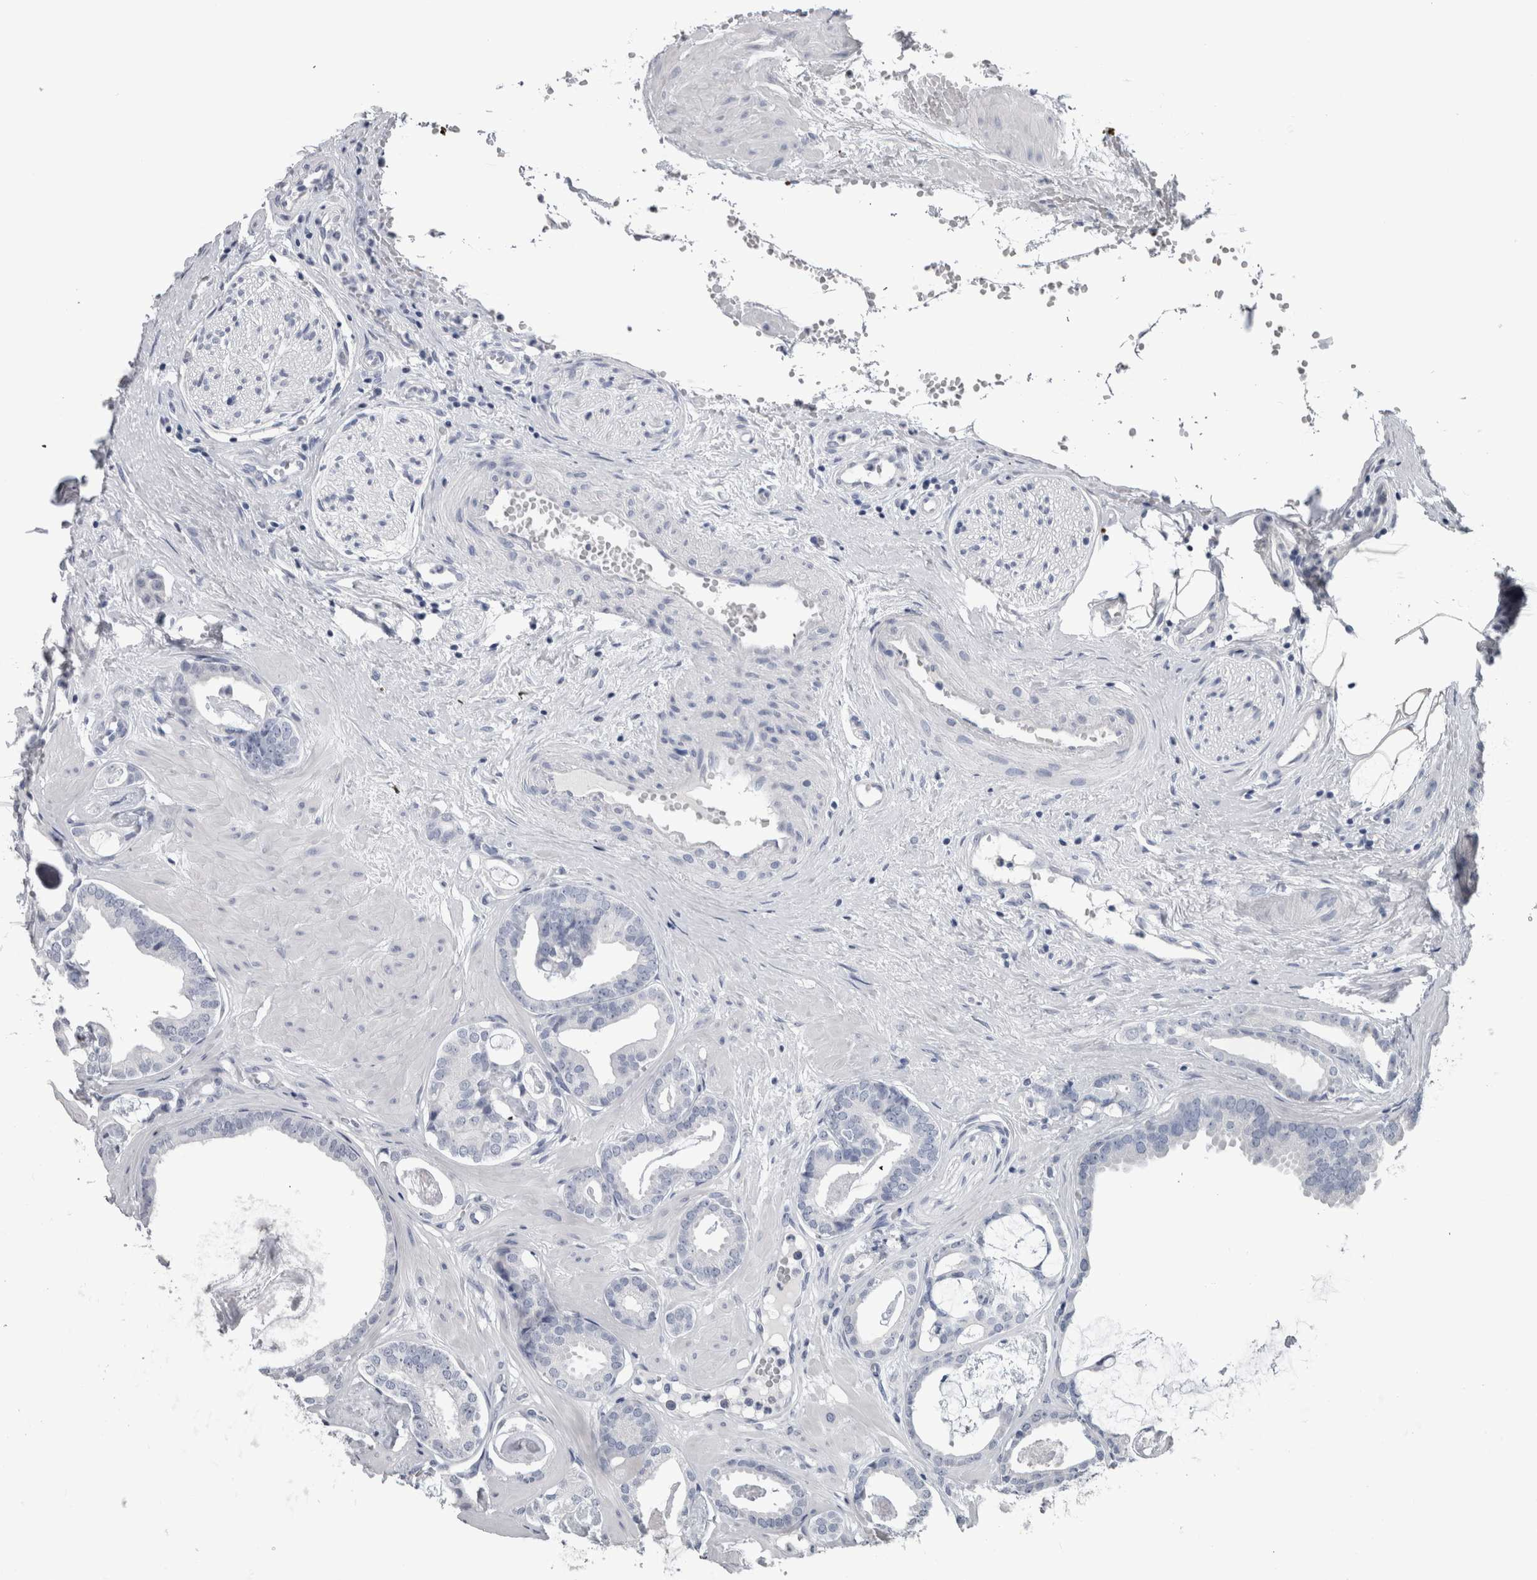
{"staining": {"intensity": "negative", "quantity": "none", "location": "none"}, "tissue": "prostate cancer", "cell_type": "Tumor cells", "image_type": "cancer", "snomed": [{"axis": "morphology", "description": "Adenocarcinoma, Low grade"}, {"axis": "topography", "description": "Prostate"}], "caption": "A micrograph of human prostate cancer is negative for staining in tumor cells. (Stains: DAB IHC with hematoxylin counter stain, Microscopy: brightfield microscopy at high magnification).", "gene": "PTH", "patient": {"sex": "male", "age": 53}}